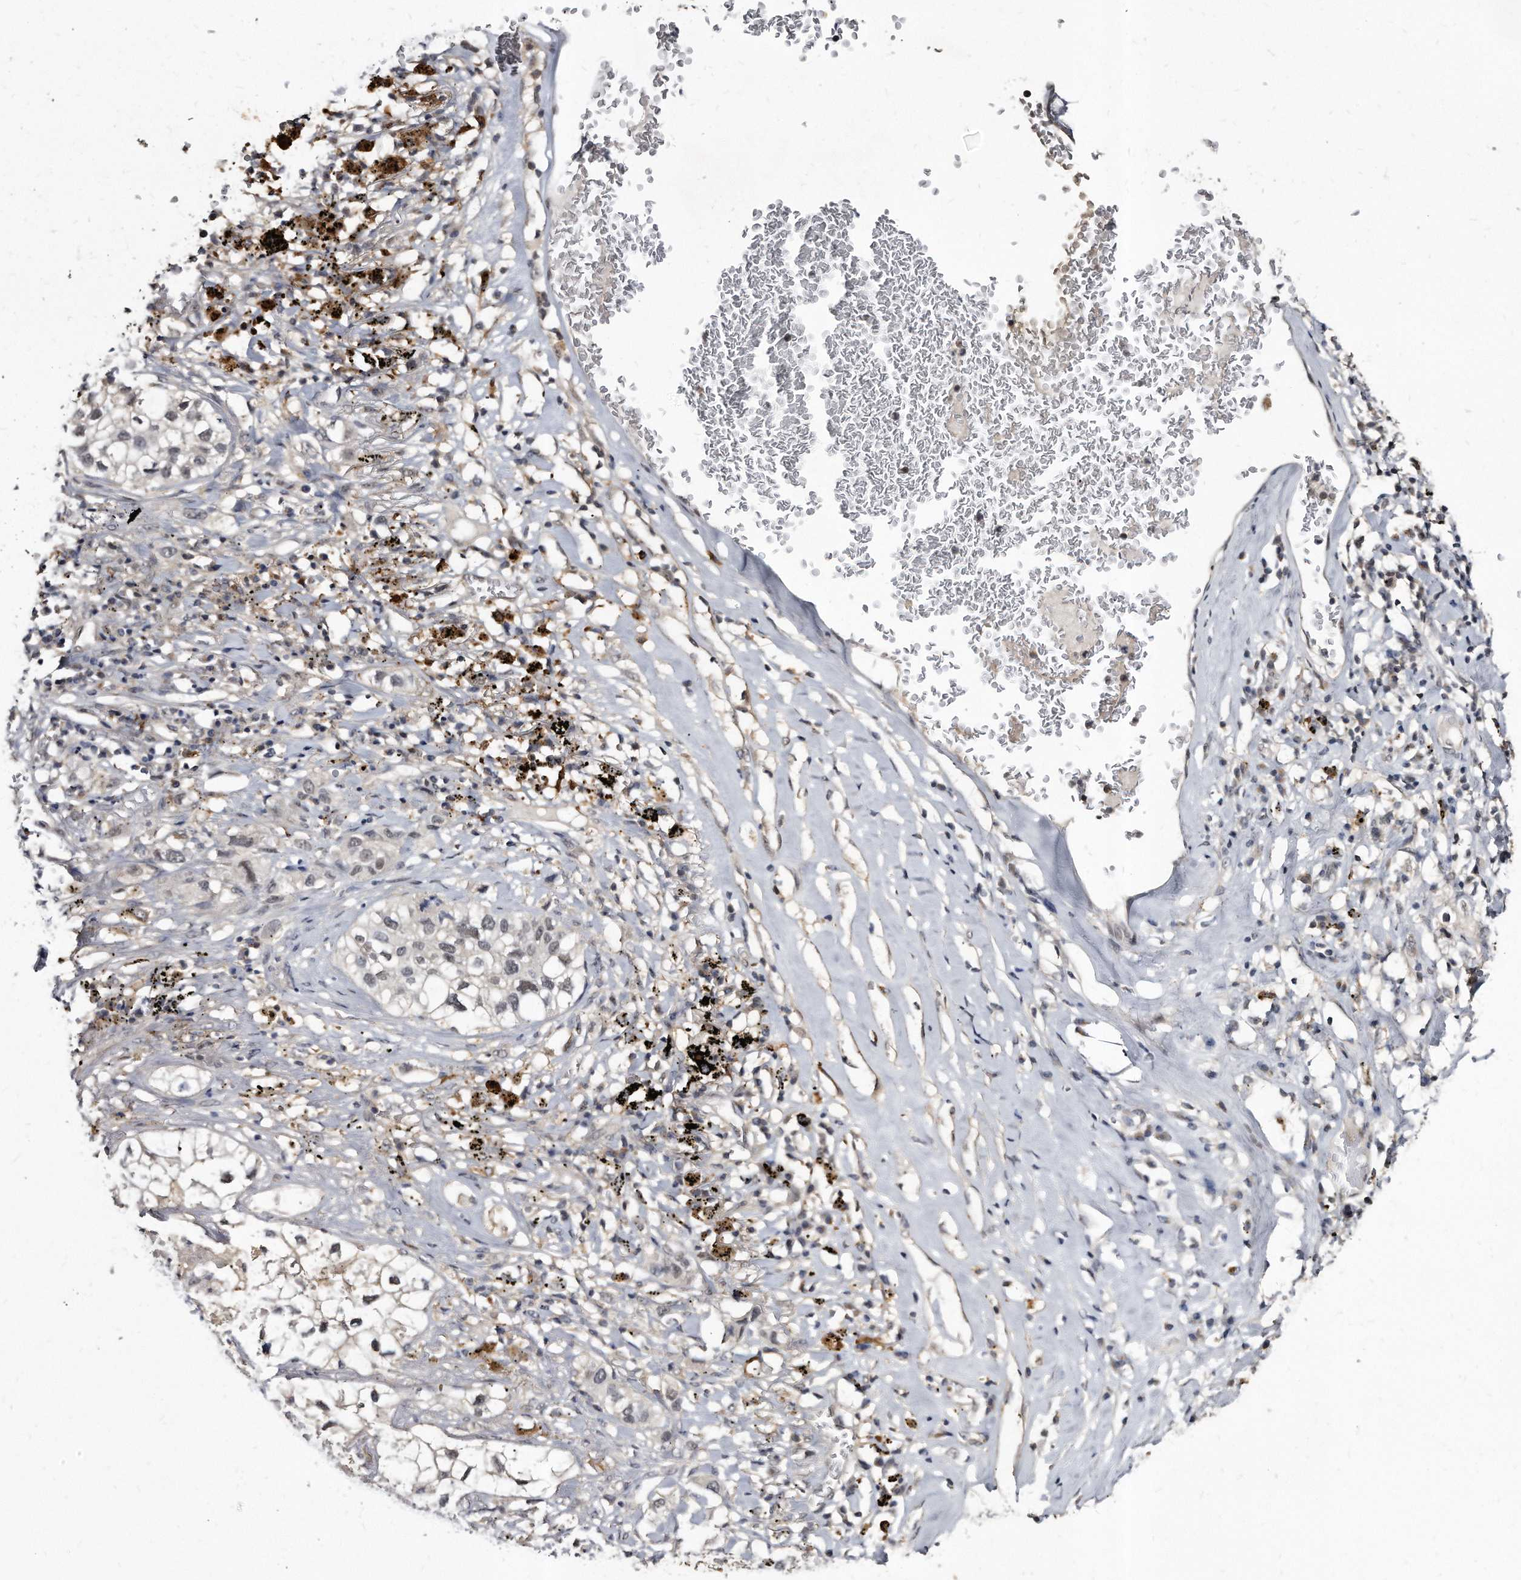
{"staining": {"intensity": "negative", "quantity": "none", "location": "none"}, "tissue": "lung cancer", "cell_type": "Tumor cells", "image_type": "cancer", "snomed": [{"axis": "morphology", "description": "Adenocarcinoma, NOS"}, {"axis": "topography", "description": "Lung"}], "caption": "Image shows no significant protein staining in tumor cells of lung cancer.", "gene": "KLHDC3", "patient": {"sex": "male", "age": 63}}